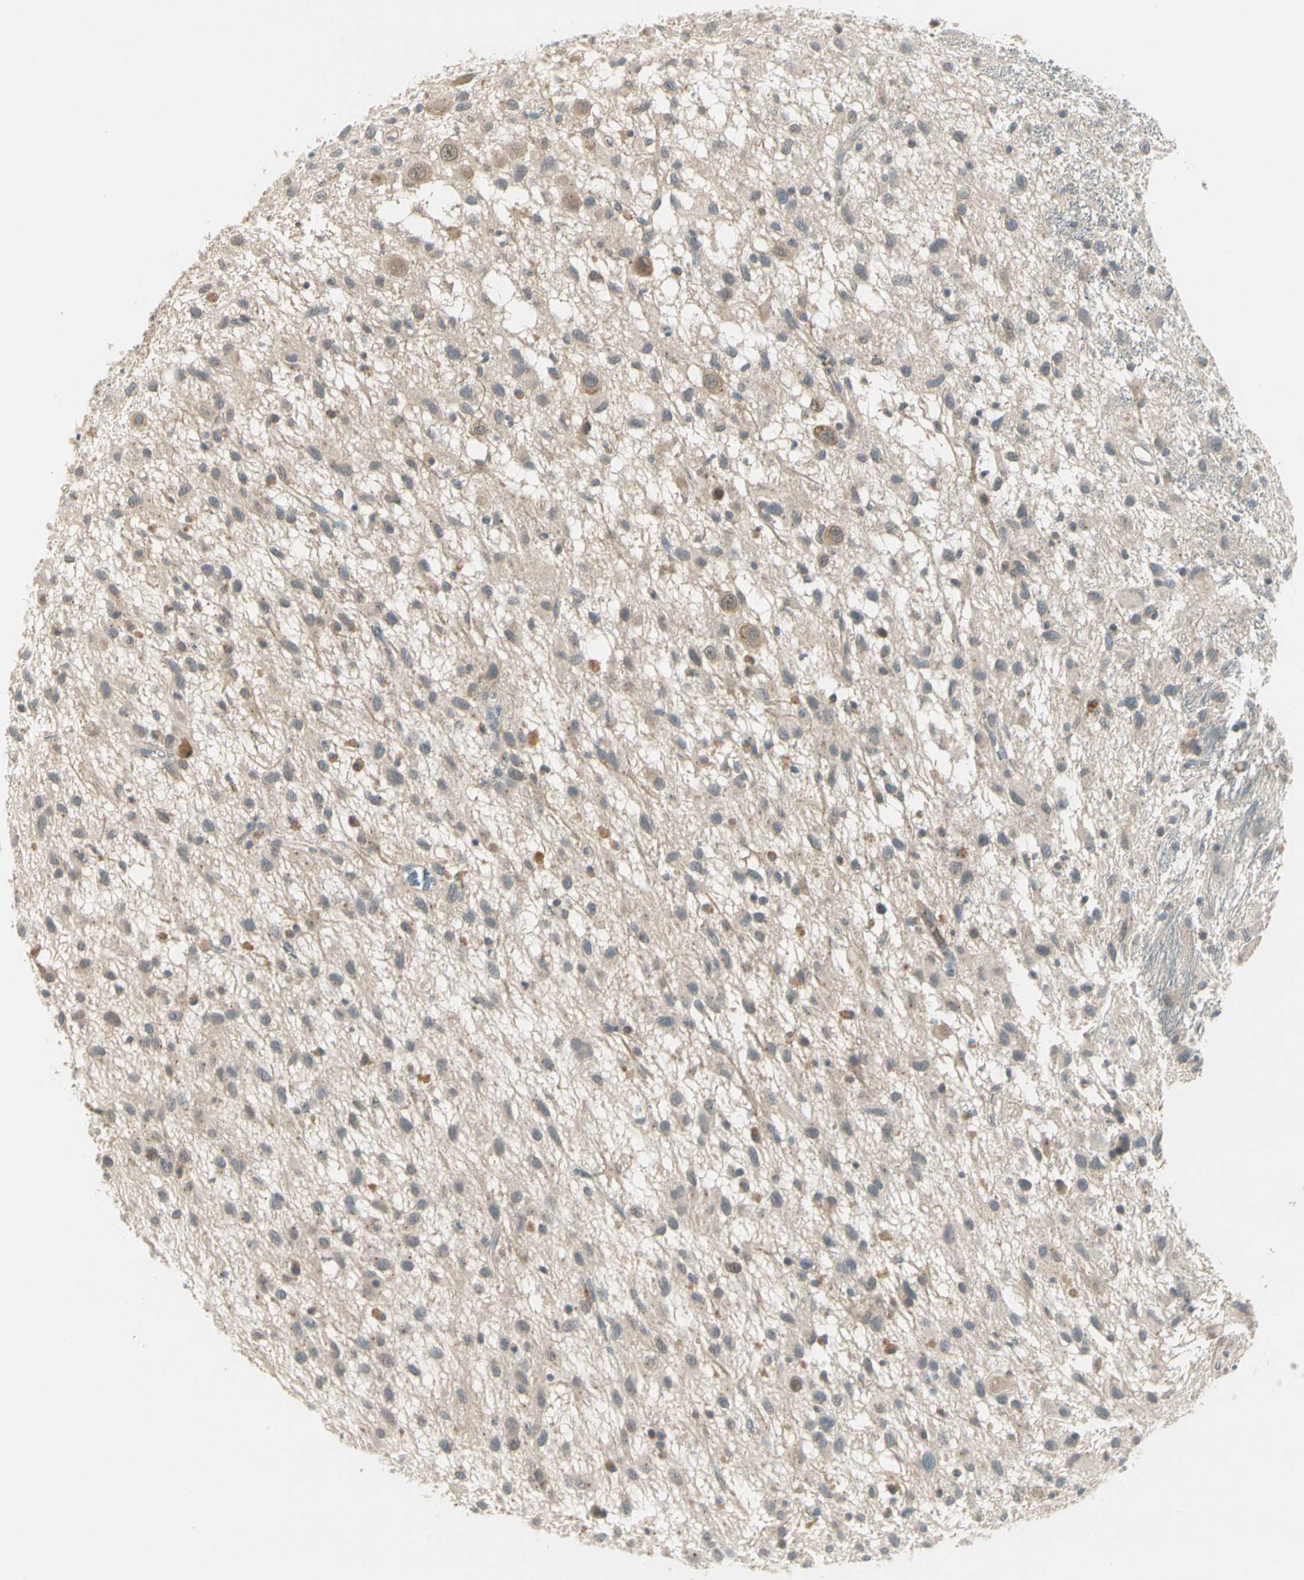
{"staining": {"intensity": "negative", "quantity": "none", "location": "none"}, "tissue": "glioma", "cell_type": "Tumor cells", "image_type": "cancer", "snomed": [{"axis": "morphology", "description": "Glioma, malignant, Low grade"}, {"axis": "topography", "description": "Brain"}], "caption": "High magnification brightfield microscopy of malignant glioma (low-grade) stained with DAB (3,3'-diaminobenzidine) (brown) and counterstained with hematoxylin (blue): tumor cells show no significant expression. (DAB immunohistochemistry (IHC) with hematoxylin counter stain).", "gene": "PCDHB15", "patient": {"sex": "male", "age": 77}}